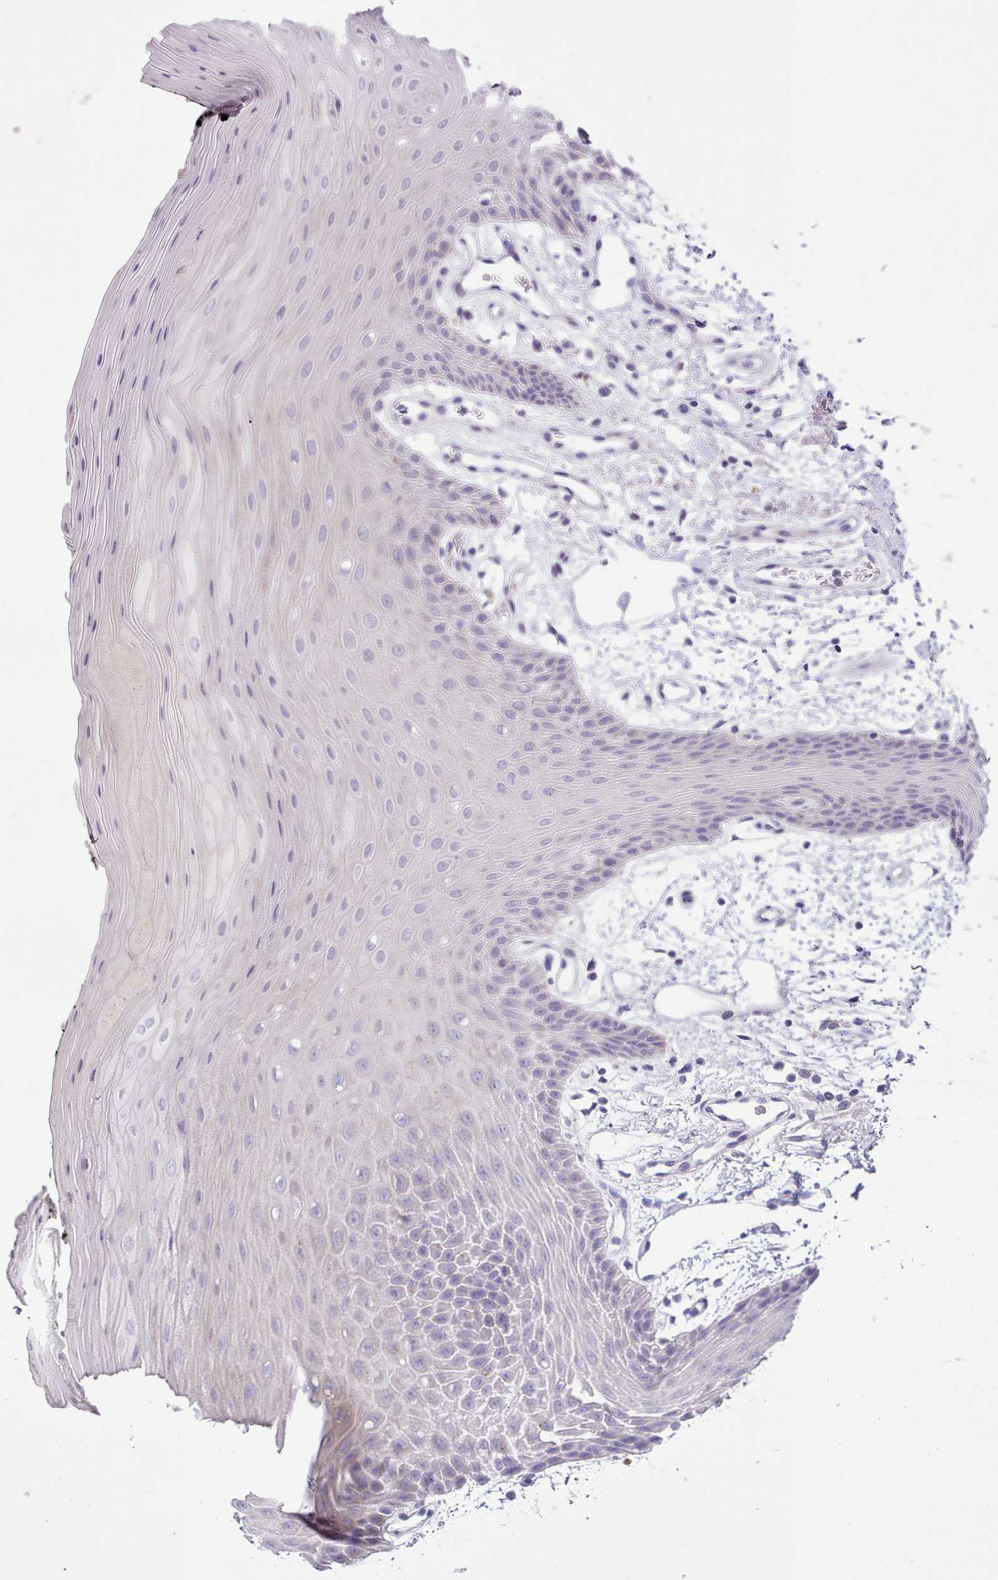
{"staining": {"intensity": "negative", "quantity": "none", "location": "none"}, "tissue": "oral mucosa", "cell_type": "Squamous epithelial cells", "image_type": "normal", "snomed": [{"axis": "morphology", "description": "Normal tissue, NOS"}, {"axis": "topography", "description": "Oral tissue"}, {"axis": "topography", "description": "Tounge, NOS"}], "caption": "Photomicrograph shows no significant protein positivity in squamous epithelial cells of normal oral mucosa.", "gene": "FAM83E", "patient": {"sex": "female", "age": 59}}